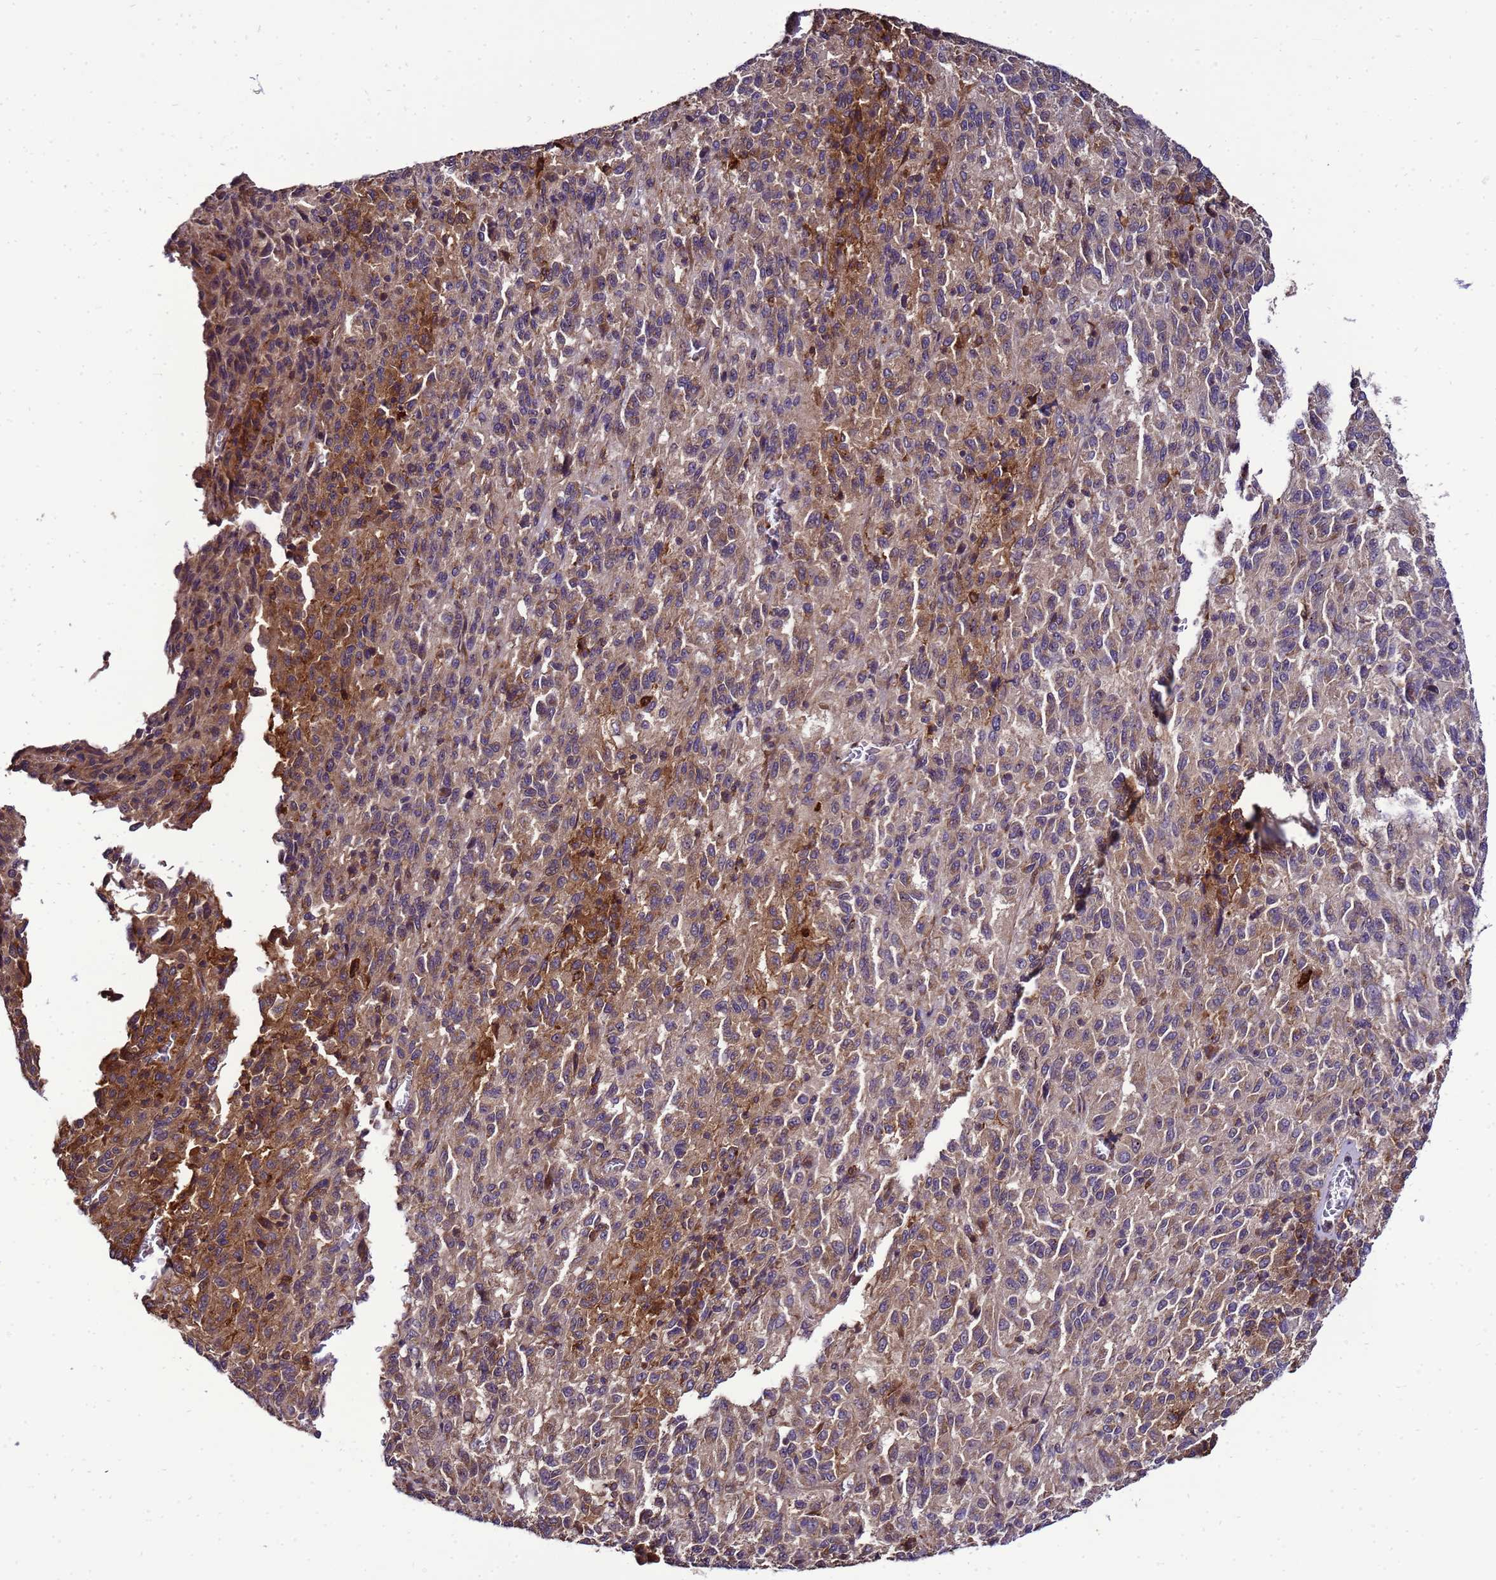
{"staining": {"intensity": "moderate", "quantity": "25%-75%", "location": "cytoplasmic/membranous"}, "tissue": "melanoma", "cell_type": "Tumor cells", "image_type": "cancer", "snomed": [{"axis": "morphology", "description": "Malignant melanoma, Metastatic site"}, {"axis": "topography", "description": "Lung"}], "caption": "IHC photomicrograph of human malignant melanoma (metastatic site) stained for a protein (brown), which displays medium levels of moderate cytoplasmic/membranous positivity in approximately 25%-75% of tumor cells.", "gene": "TRABD", "patient": {"sex": "male", "age": 64}}